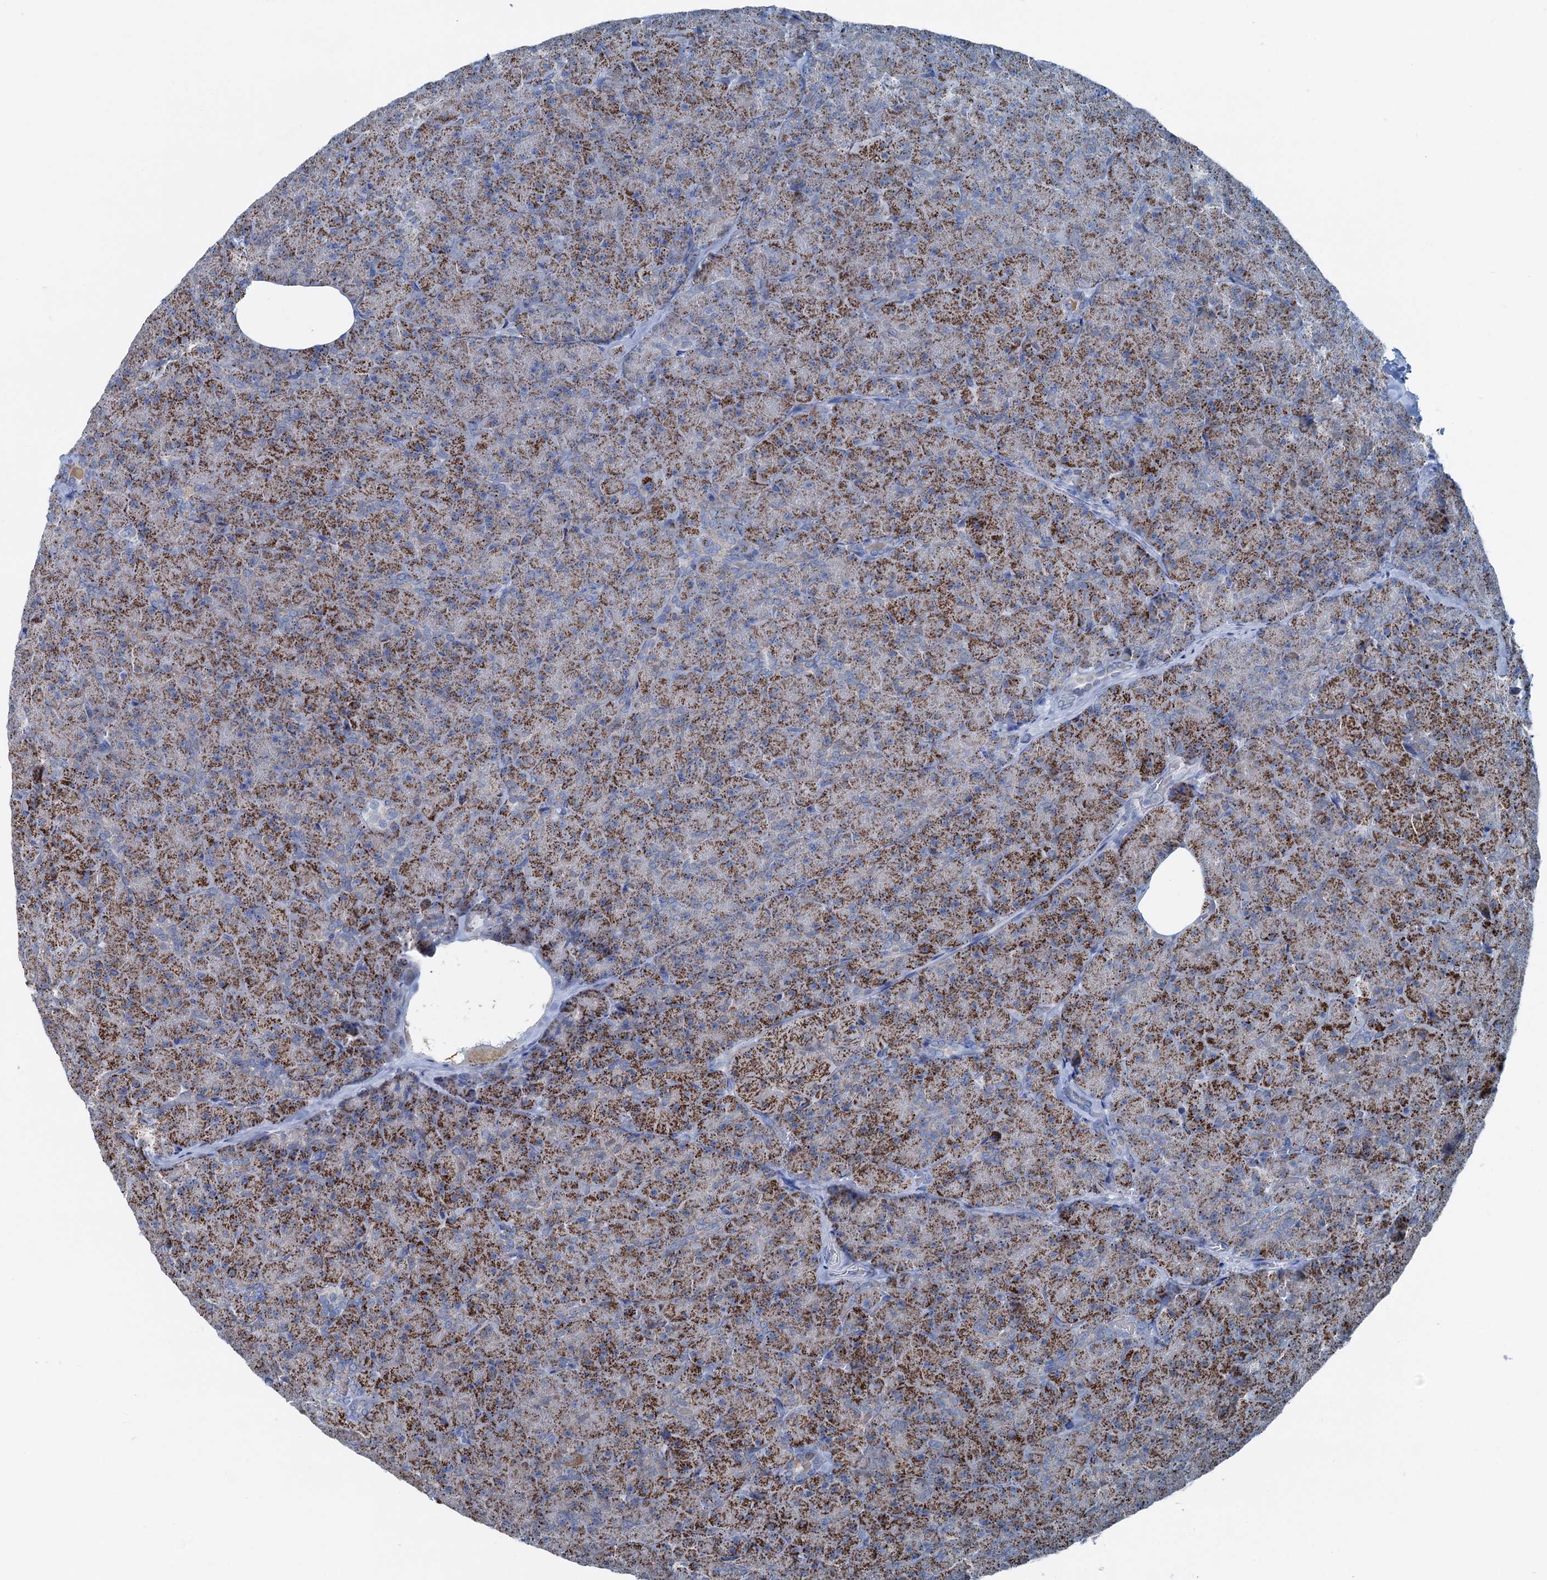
{"staining": {"intensity": "strong", "quantity": "25%-75%", "location": "cytoplasmic/membranous"}, "tissue": "pancreas", "cell_type": "Exocrine glandular cells", "image_type": "normal", "snomed": [{"axis": "morphology", "description": "Normal tissue, NOS"}, {"axis": "topography", "description": "Pancreas"}], "caption": "High-power microscopy captured an immunohistochemistry (IHC) photomicrograph of benign pancreas, revealing strong cytoplasmic/membranous expression in approximately 25%-75% of exocrine glandular cells.", "gene": "ELP4", "patient": {"sex": "male", "age": 36}}